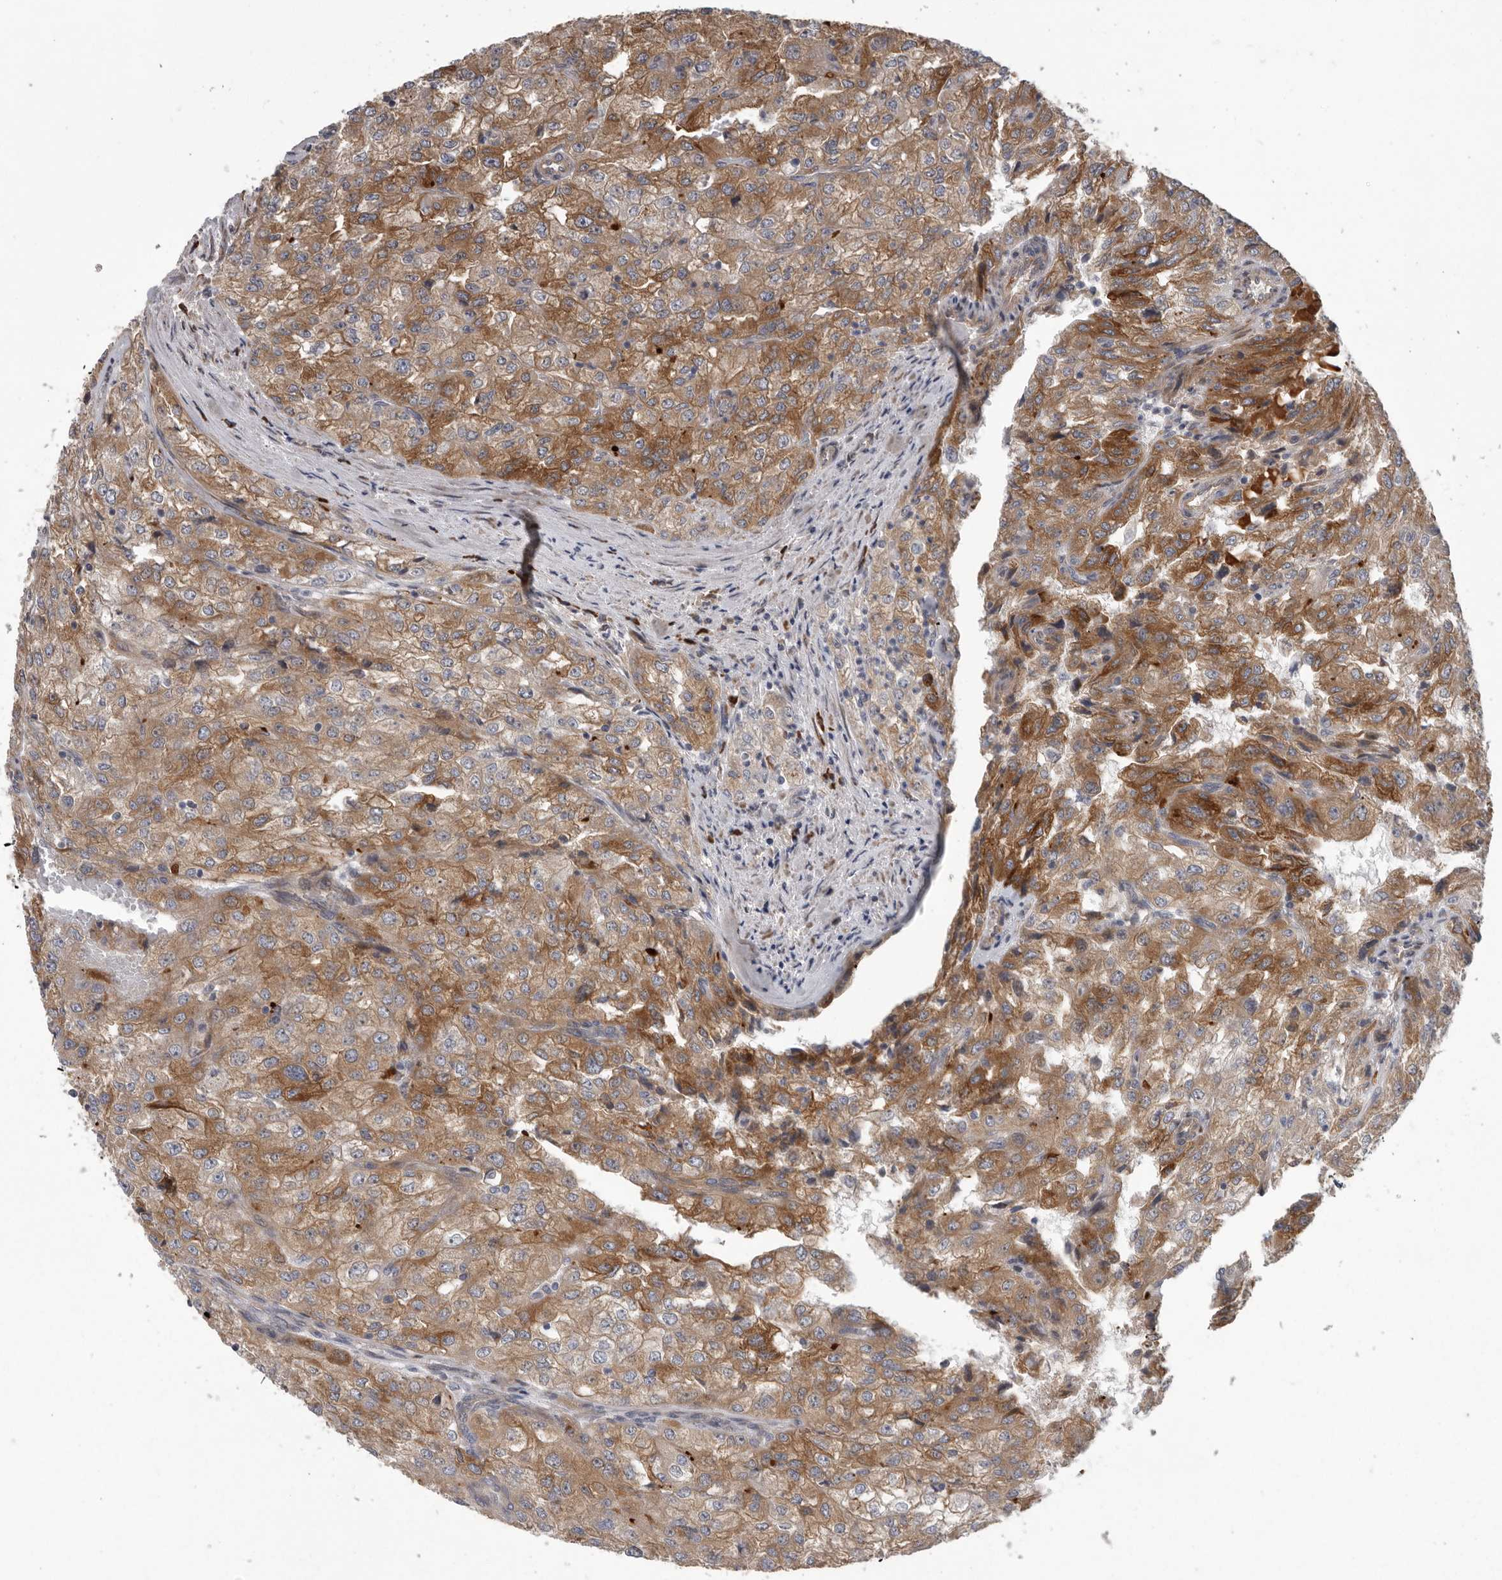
{"staining": {"intensity": "moderate", "quantity": ">75%", "location": "cytoplasmic/membranous"}, "tissue": "renal cancer", "cell_type": "Tumor cells", "image_type": "cancer", "snomed": [{"axis": "morphology", "description": "Adenocarcinoma, NOS"}, {"axis": "topography", "description": "Kidney"}], "caption": "IHC histopathology image of human renal cancer (adenocarcinoma) stained for a protein (brown), which shows medium levels of moderate cytoplasmic/membranous positivity in about >75% of tumor cells.", "gene": "ATXN3L", "patient": {"sex": "female", "age": 54}}